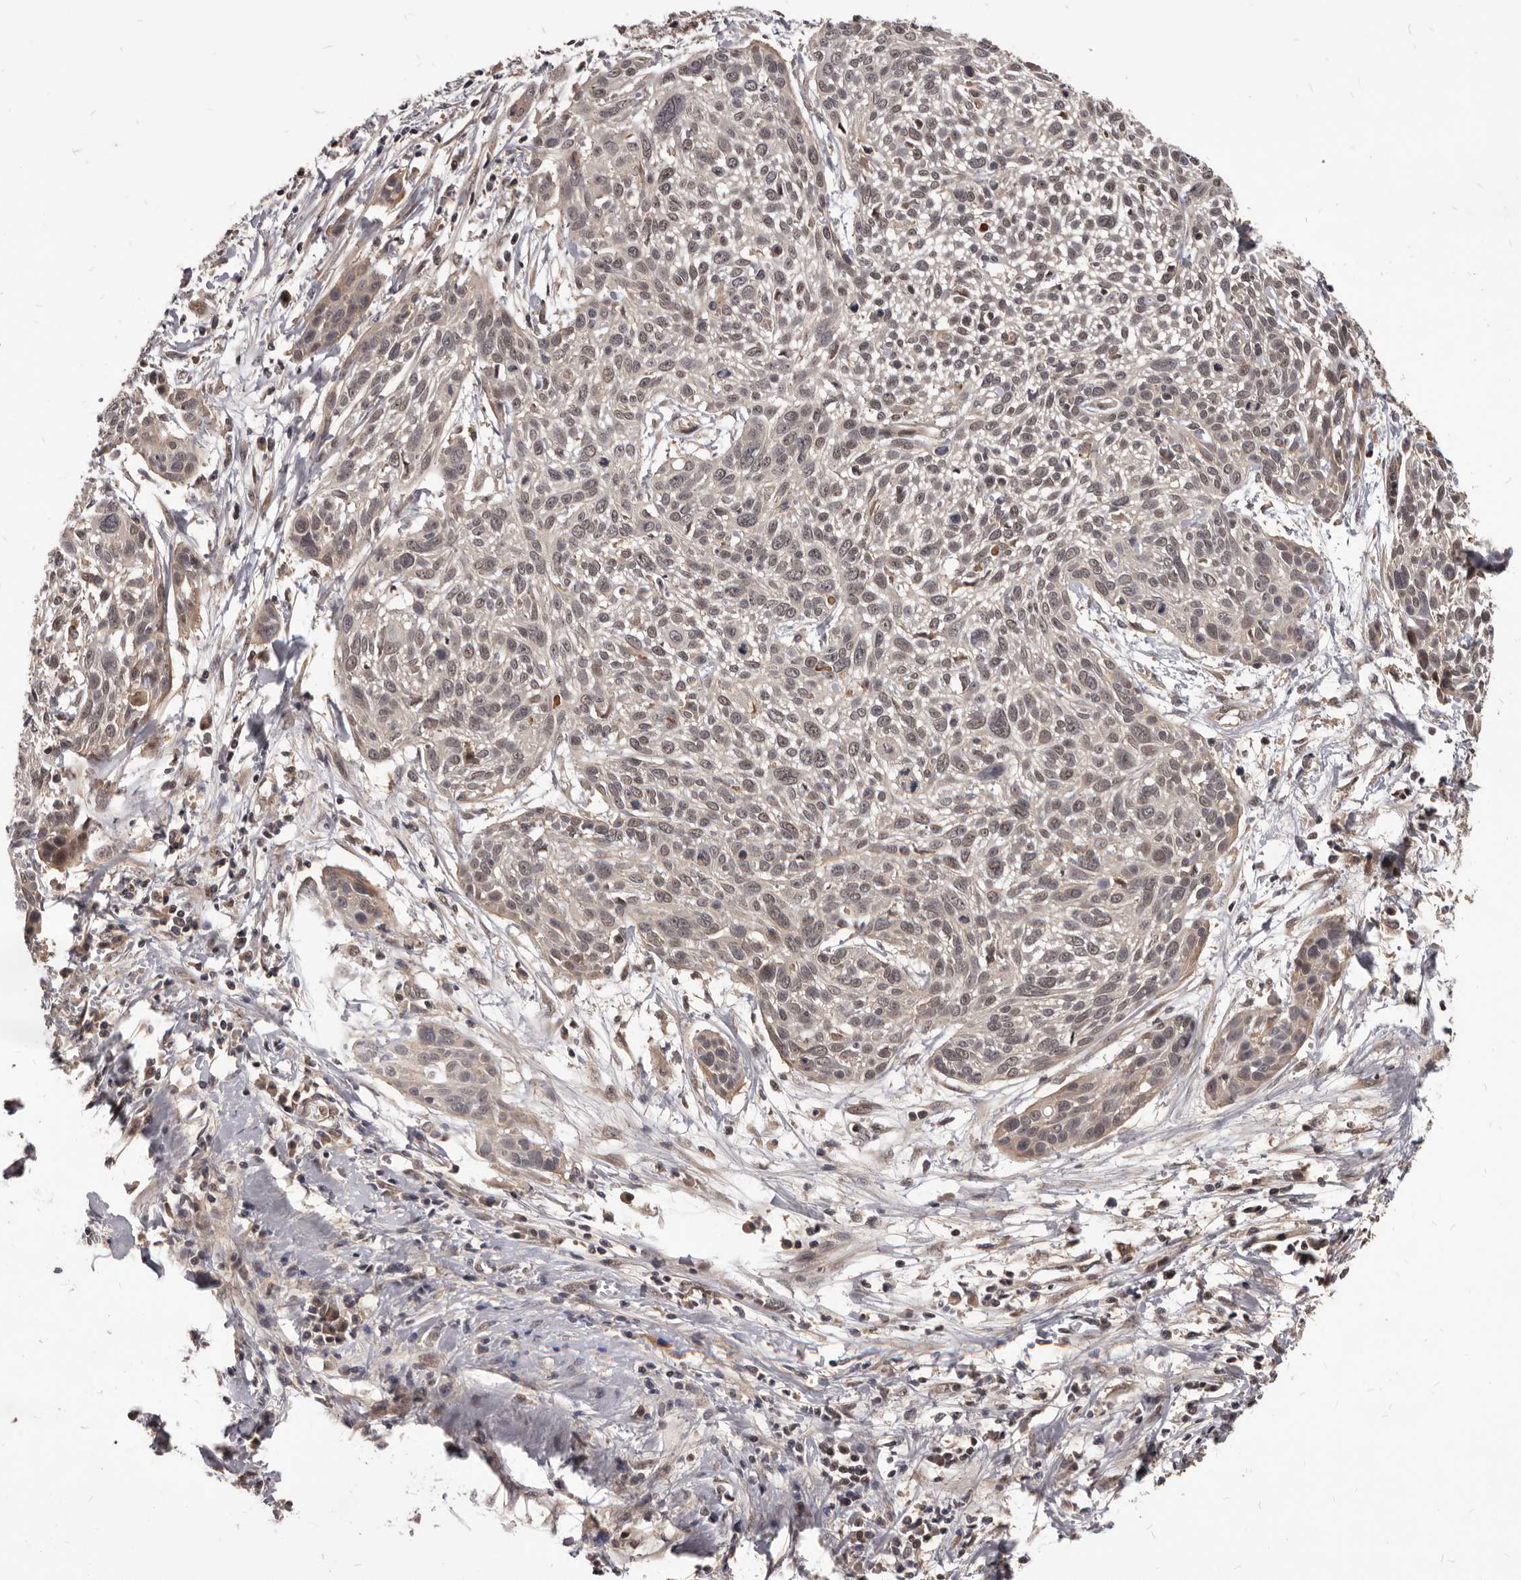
{"staining": {"intensity": "weak", "quantity": "25%-75%", "location": "nuclear"}, "tissue": "cervical cancer", "cell_type": "Tumor cells", "image_type": "cancer", "snomed": [{"axis": "morphology", "description": "Squamous cell carcinoma, NOS"}, {"axis": "topography", "description": "Cervix"}], "caption": "Squamous cell carcinoma (cervical) stained for a protein (brown) shows weak nuclear positive positivity in about 25%-75% of tumor cells.", "gene": "GABPB2", "patient": {"sex": "female", "age": 51}}